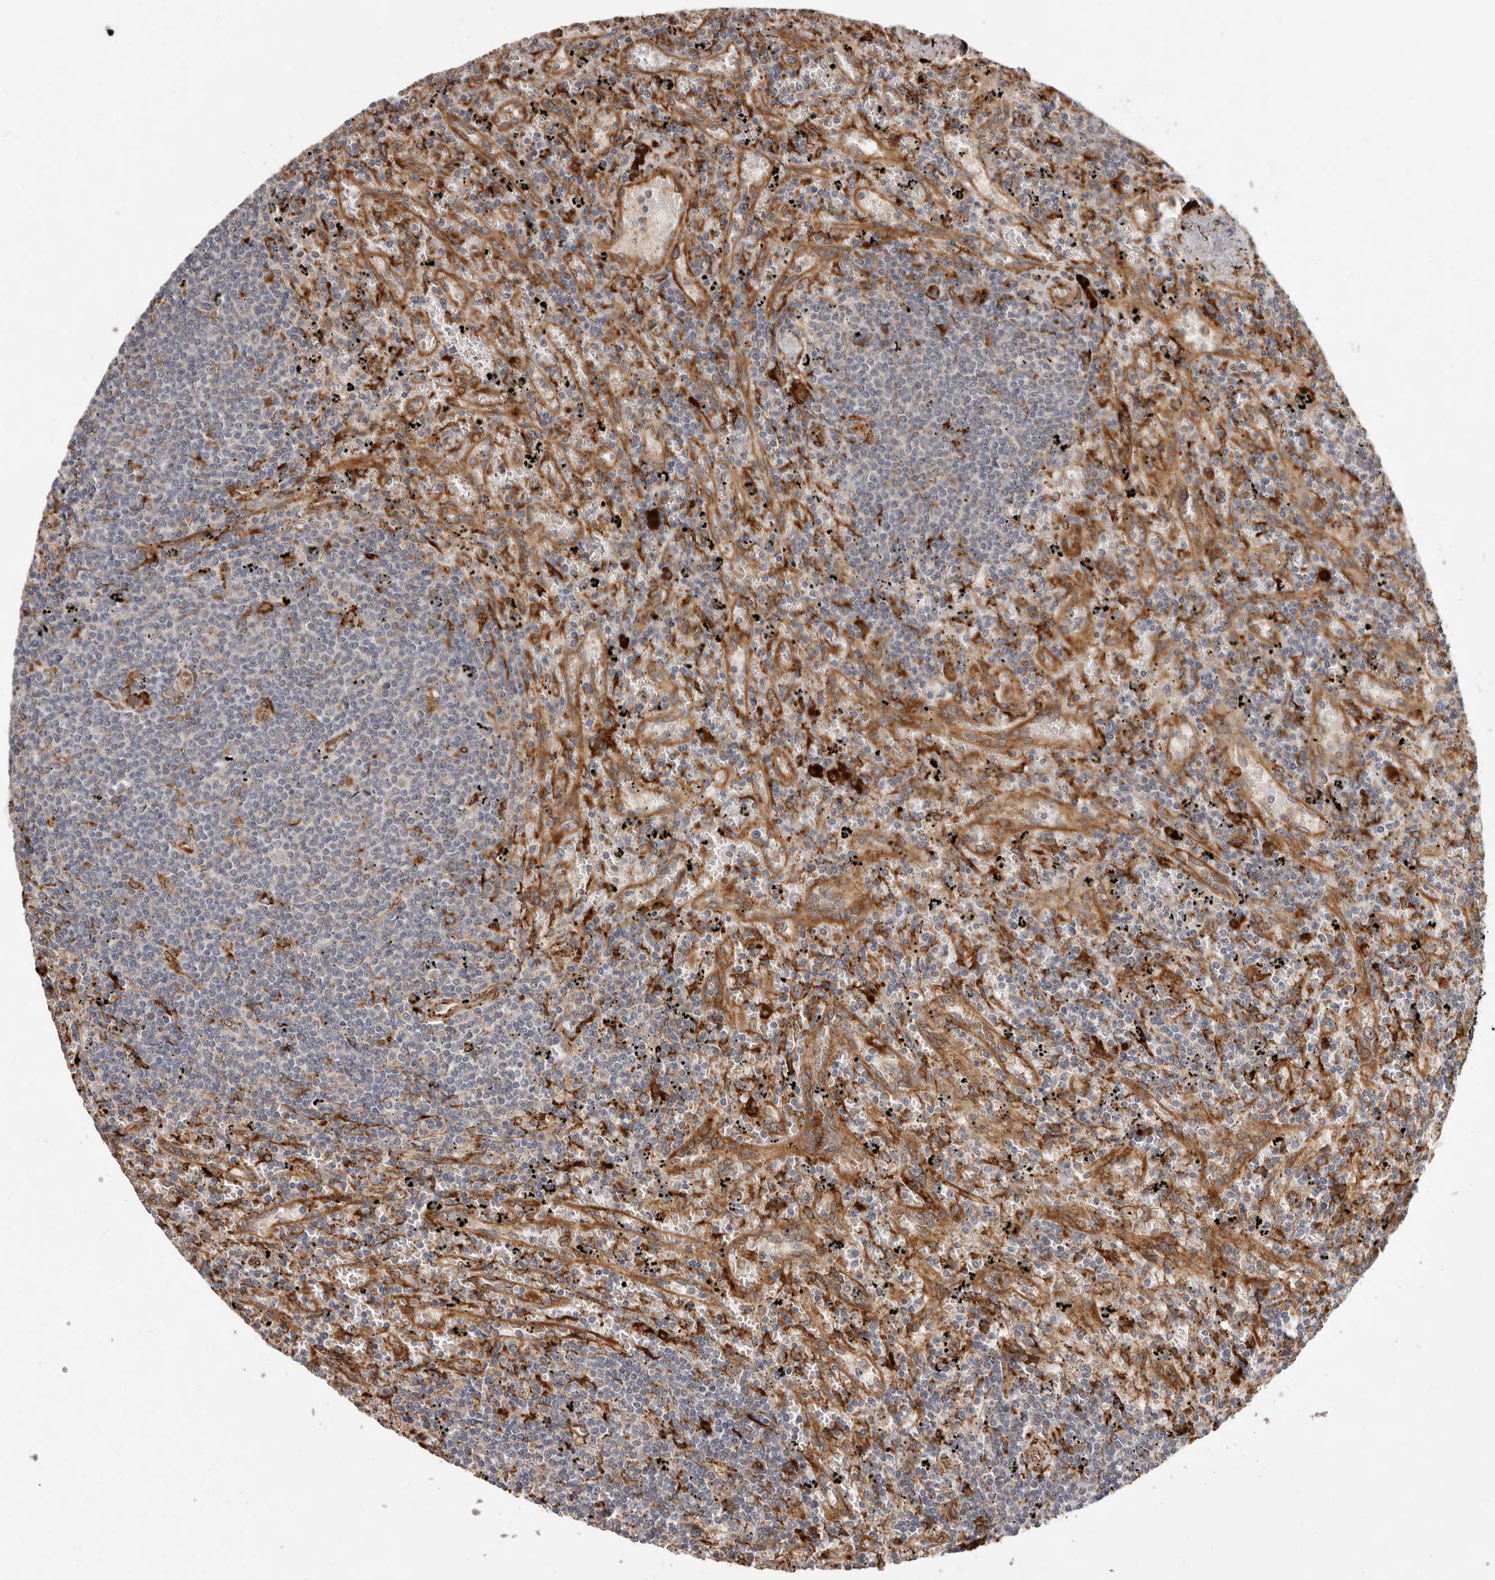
{"staining": {"intensity": "negative", "quantity": "none", "location": "none"}, "tissue": "lymphoma", "cell_type": "Tumor cells", "image_type": "cancer", "snomed": [{"axis": "morphology", "description": "Malignant lymphoma, non-Hodgkin's type, Low grade"}, {"axis": "topography", "description": "Spleen"}], "caption": "High power microscopy photomicrograph of an immunohistochemistry photomicrograph of low-grade malignant lymphoma, non-Hodgkin's type, revealing no significant expression in tumor cells.", "gene": "WDTC1", "patient": {"sex": "male", "age": 76}}